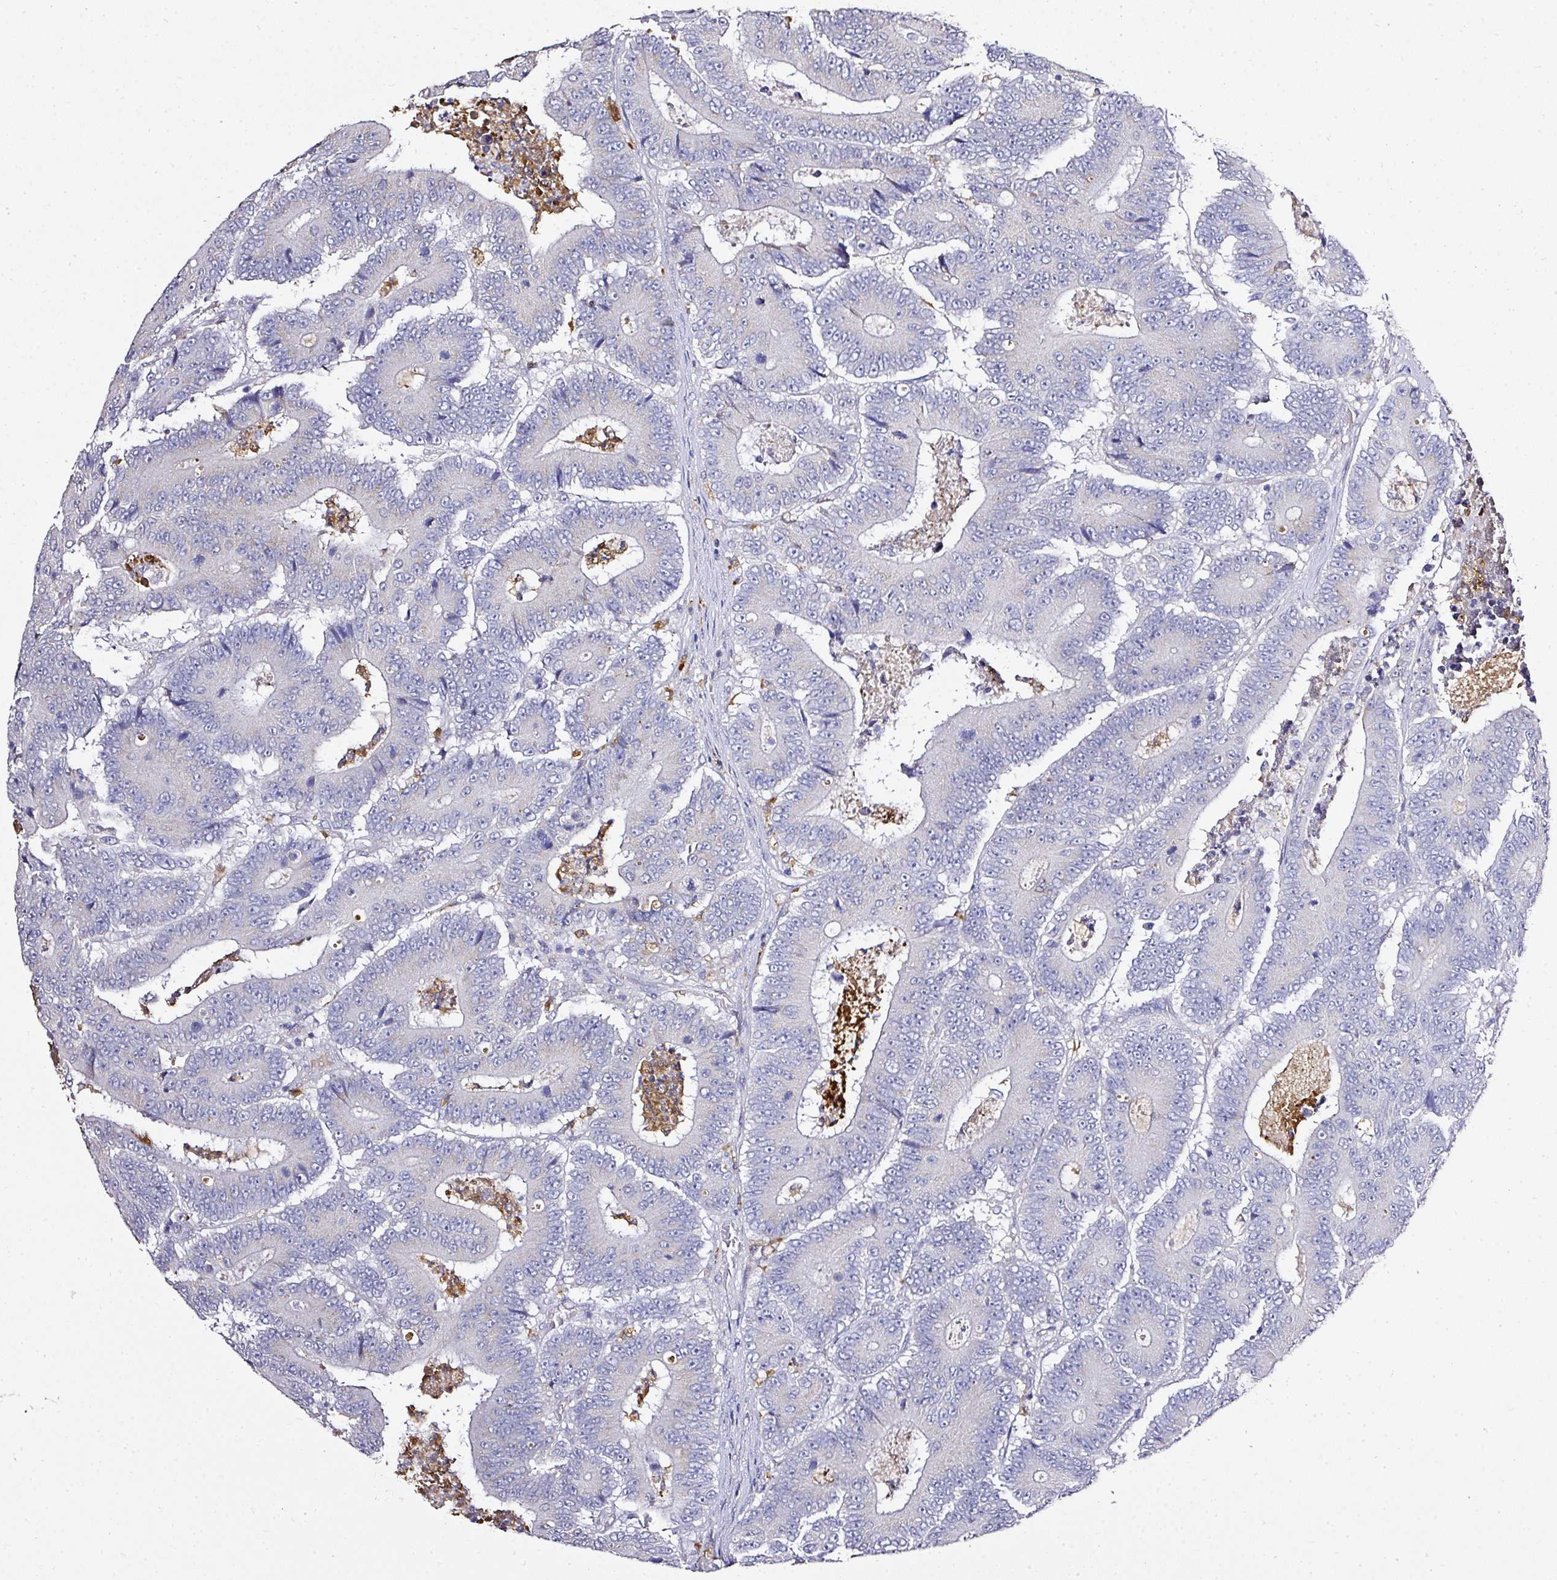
{"staining": {"intensity": "negative", "quantity": "none", "location": "none"}, "tissue": "colorectal cancer", "cell_type": "Tumor cells", "image_type": "cancer", "snomed": [{"axis": "morphology", "description": "Adenocarcinoma, NOS"}, {"axis": "topography", "description": "Colon"}], "caption": "Image shows no significant protein expression in tumor cells of colorectal adenocarcinoma.", "gene": "CAB39L", "patient": {"sex": "male", "age": 83}}